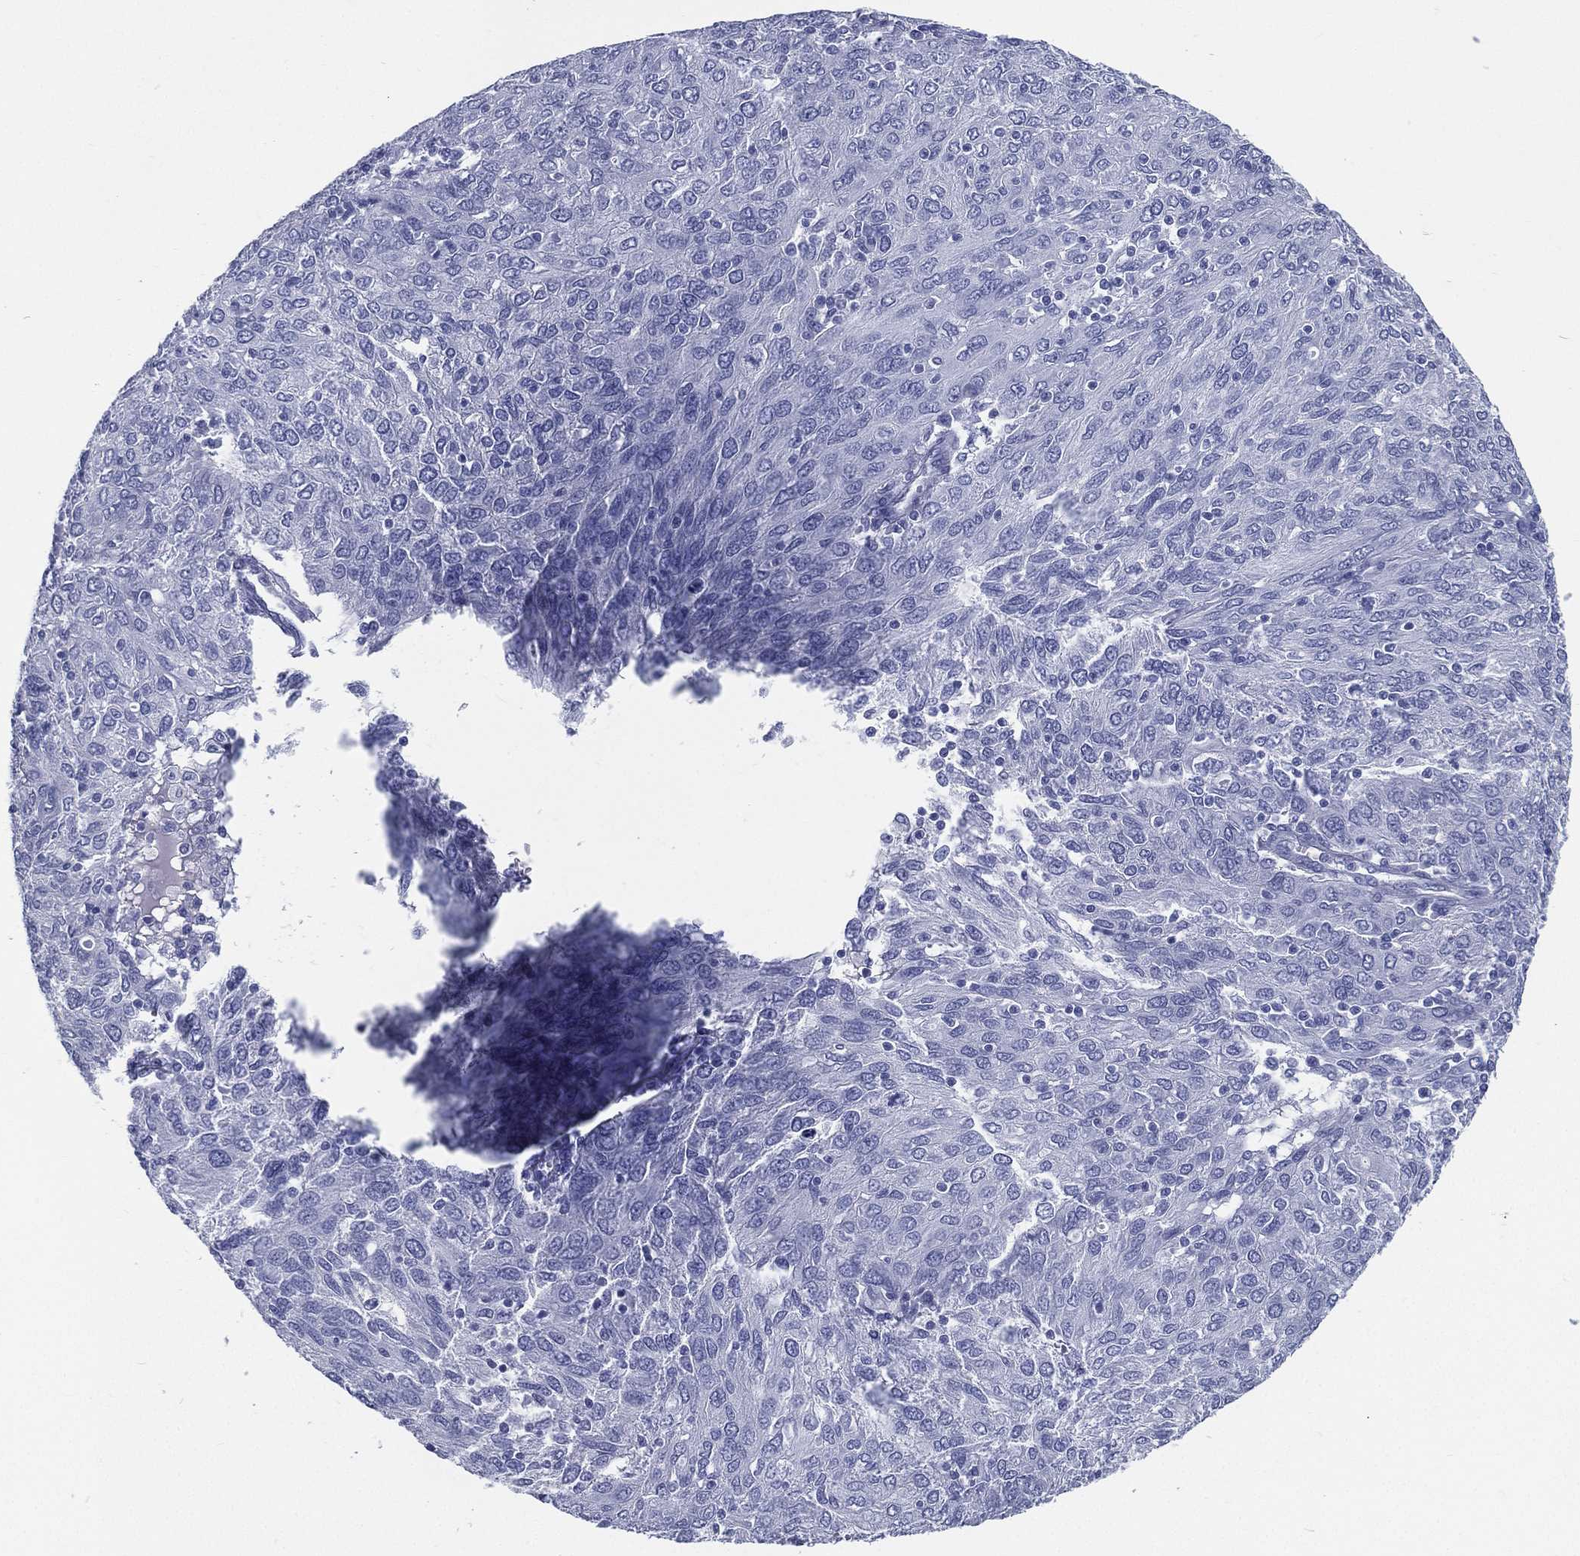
{"staining": {"intensity": "negative", "quantity": "none", "location": "none"}, "tissue": "ovarian cancer", "cell_type": "Tumor cells", "image_type": "cancer", "snomed": [{"axis": "morphology", "description": "Carcinoma, endometroid"}, {"axis": "topography", "description": "Ovary"}], "caption": "A micrograph of human endometroid carcinoma (ovarian) is negative for staining in tumor cells. (DAB immunohistochemistry visualized using brightfield microscopy, high magnification).", "gene": "RSPH4A", "patient": {"sex": "female", "age": 50}}